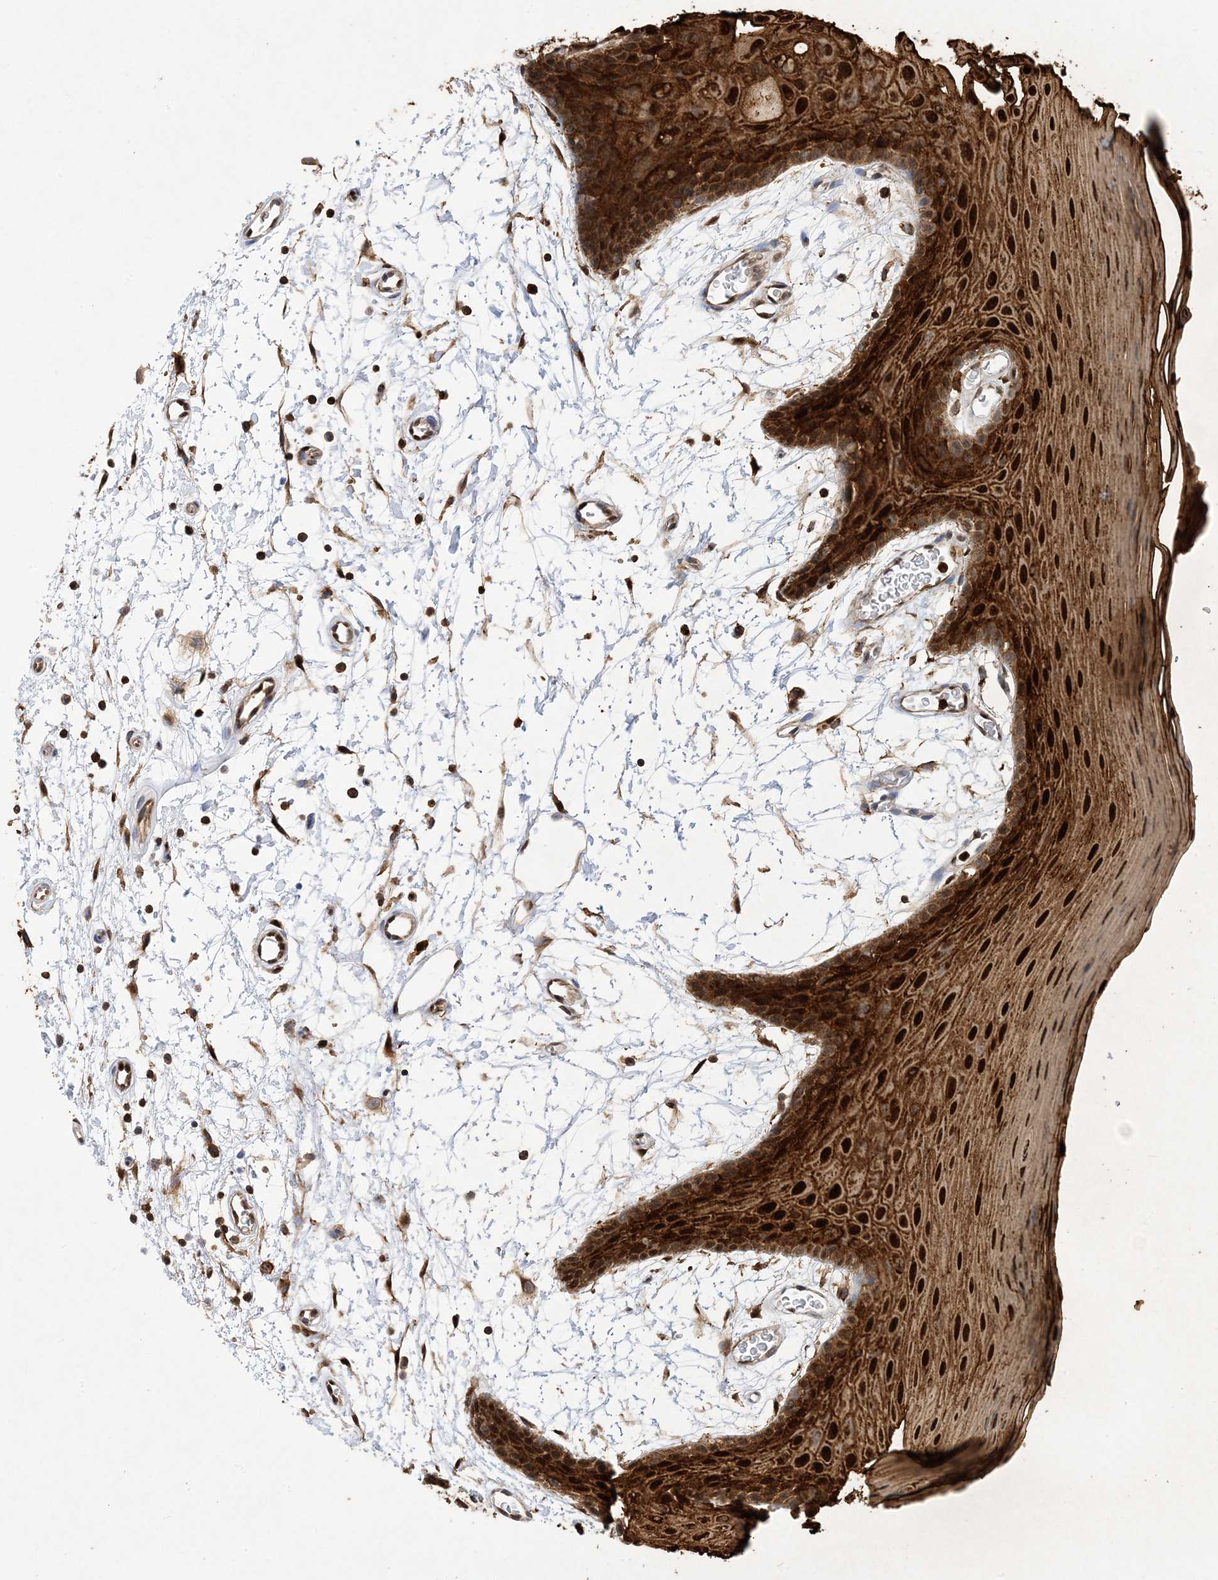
{"staining": {"intensity": "strong", "quantity": ">75%", "location": "cytoplasmic/membranous,nuclear"}, "tissue": "oral mucosa", "cell_type": "Squamous epithelial cells", "image_type": "normal", "snomed": [{"axis": "morphology", "description": "Normal tissue, NOS"}, {"axis": "topography", "description": "Skeletal muscle"}, {"axis": "topography", "description": "Oral tissue"}, {"axis": "topography", "description": "Salivary gland"}, {"axis": "topography", "description": "Peripheral nerve tissue"}], "caption": "Oral mucosa stained with IHC shows strong cytoplasmic/membranous,nuclear staining in about >75% of squamous epithelial cells.", "gene": "ANXA1", "patient": {"sex": "male", "age": 54}}